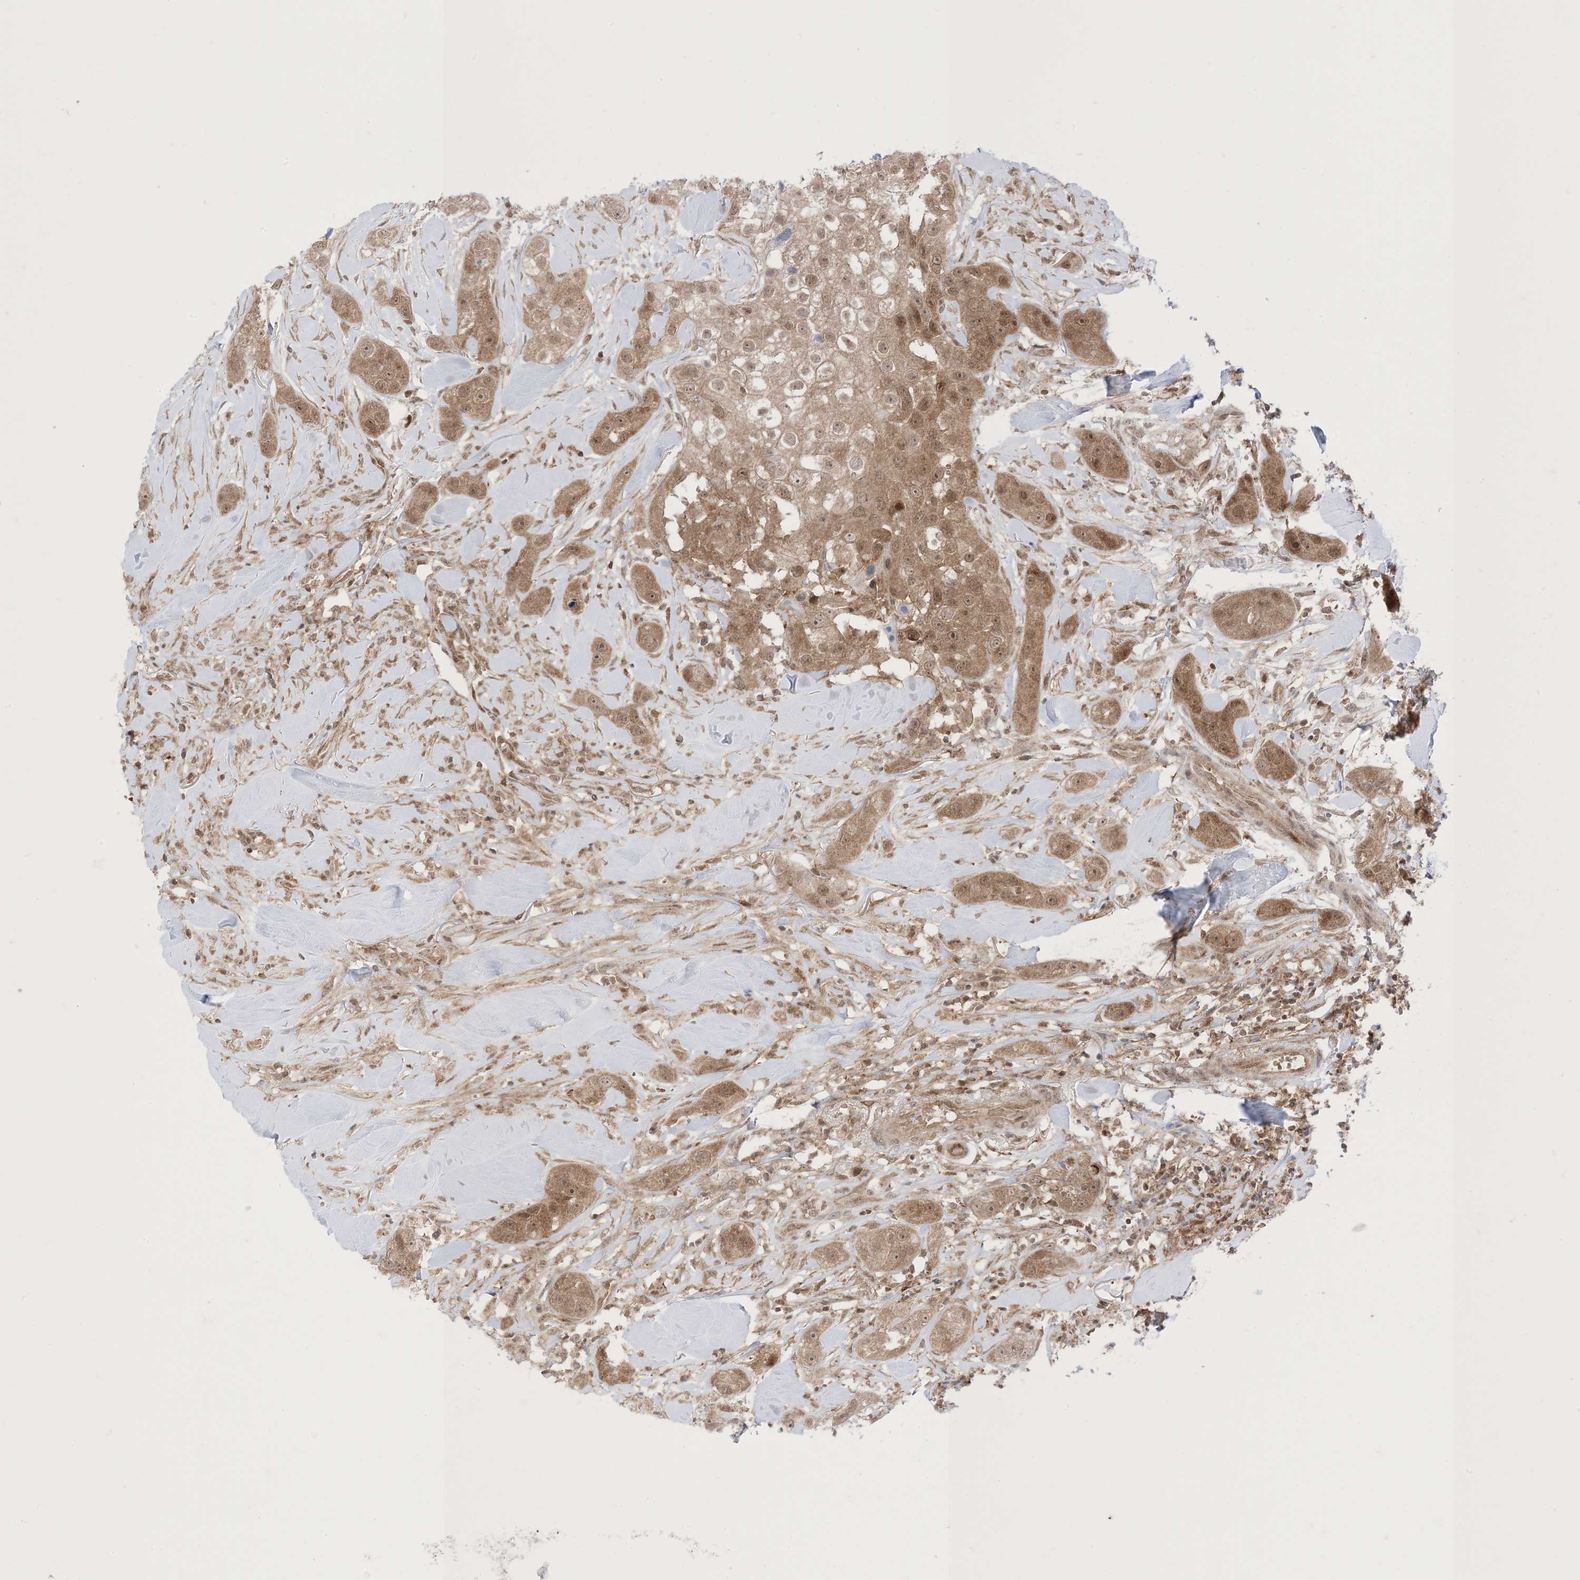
{"staining": {"intensity": "moderate", "quantity": ">75%", "location": "cytoplasmic/membranous,nuclear"}, "tissue": "head and neck cancer", "cell_type": "Tumor cells", "image_type": "cancer", "snomed": [{"axis": "morphology", "description": "Normal tissue, NOS"}, {"axis": "morphology", "description": "Squamous cell carcinoma, NOS"}, {"axis": "topography", "description": "Skeletal muscle"}, {"axis": "topography", "description": "Head-Neck"}], "caption": "Immunohistochemical staining of human head and neck cancer shows medium levels of moderate cytoplasmic/membranous and nuclear expression in about >75% of tumor cells.", "gene": "PTPA", "patient": {"sex": "male", "age": 51}}